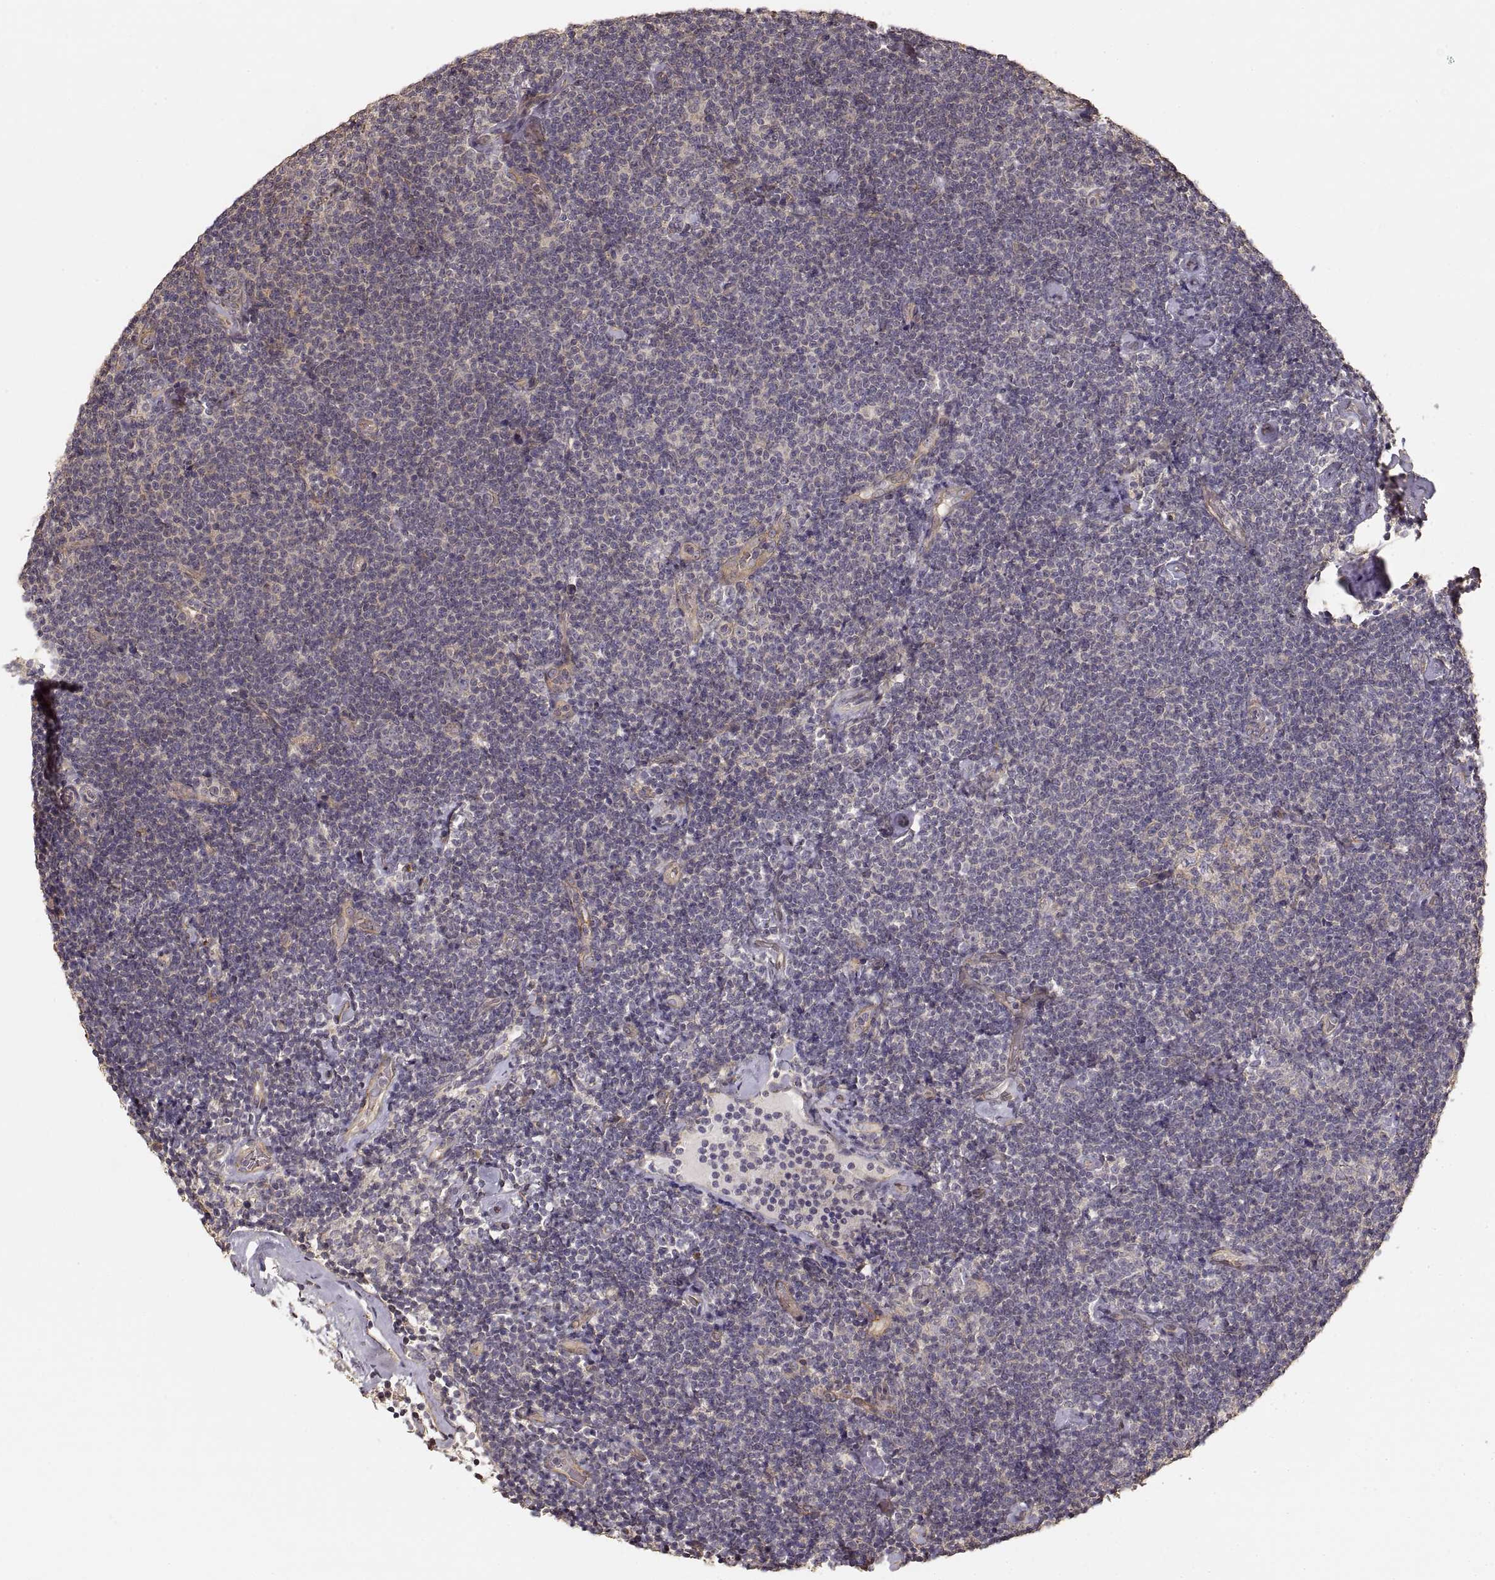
{"staining": {"intensity": "negative", "quantity": "none", "location": "none"}, "tissue": "lymphoma", "cell_type": "Tumor cells", "image_type": "cancer", "snomed": [{"axis": "morphology", "description": "Malignant lymphoma, non-Hodgkin's type, Low grade"}, {"axis": "topography", "description": "Lymph node"}], "caption": "Immunohistochemical staining of human lymphoma exhibits no significant staining in tumor cells.", "gene": "LAMA4", "patient": {"sex": "male", "age": 81}}